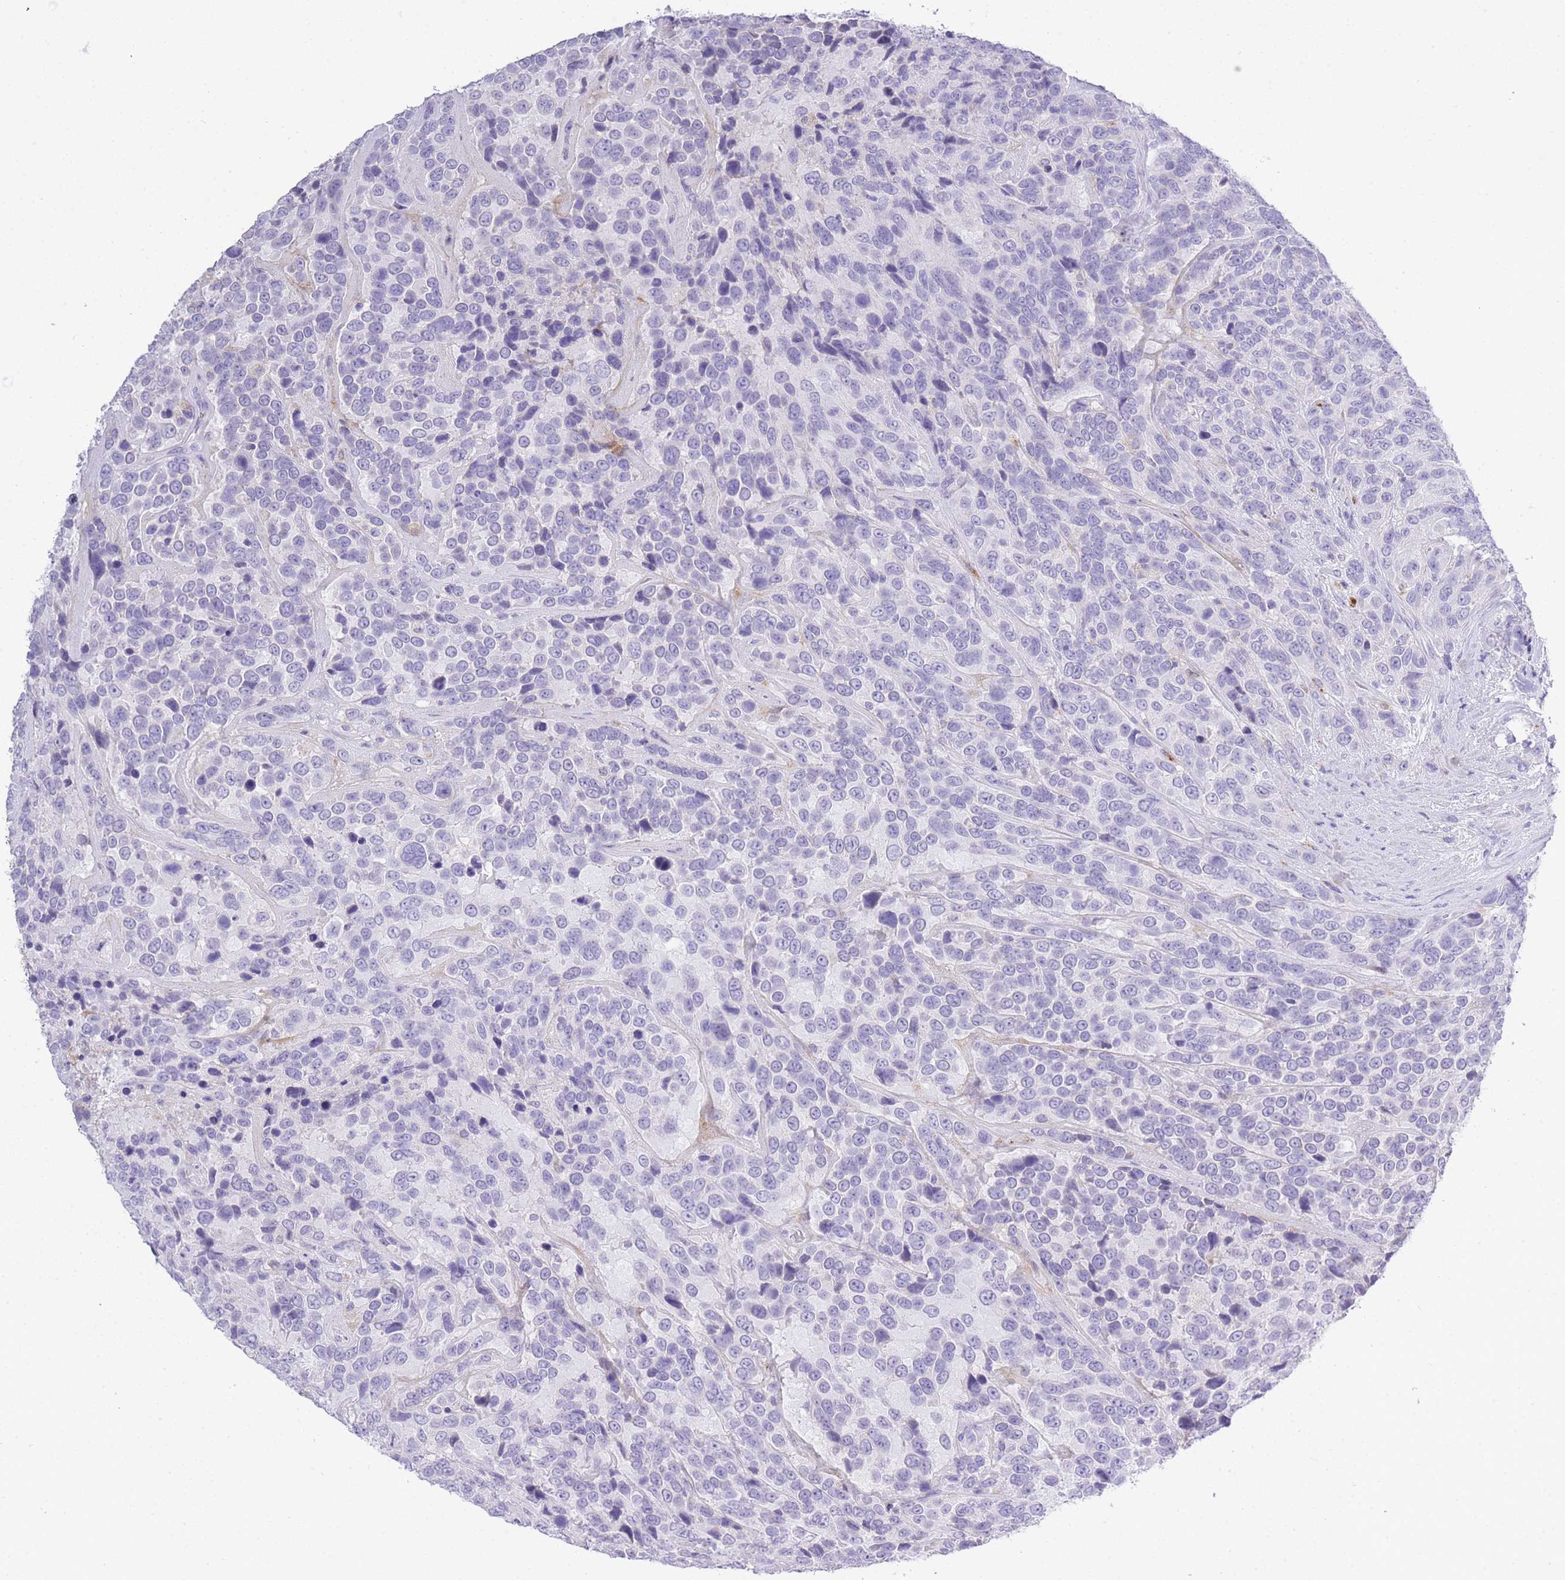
{"staining": {"intensity": "negative", "quantity": "none", "location": "none"}, "tissue": "urothelial cancer", "cell_type": "Tumor cells", "image_type": "cancer", "snomed": [{"axis": "morphology", "description": "Urothelial carcinoma, High grade"}, {"axis": "topography", "description": "Urinary bladder"}], "caption": "Immunohistochemistry (IHC) image of urothelial carcinoma (high-grade) stained for a protein (brown), which exhibits no positivity in tumor cells.", "gene": "RHO", "patient": {"sex": "female", "age": 70}}